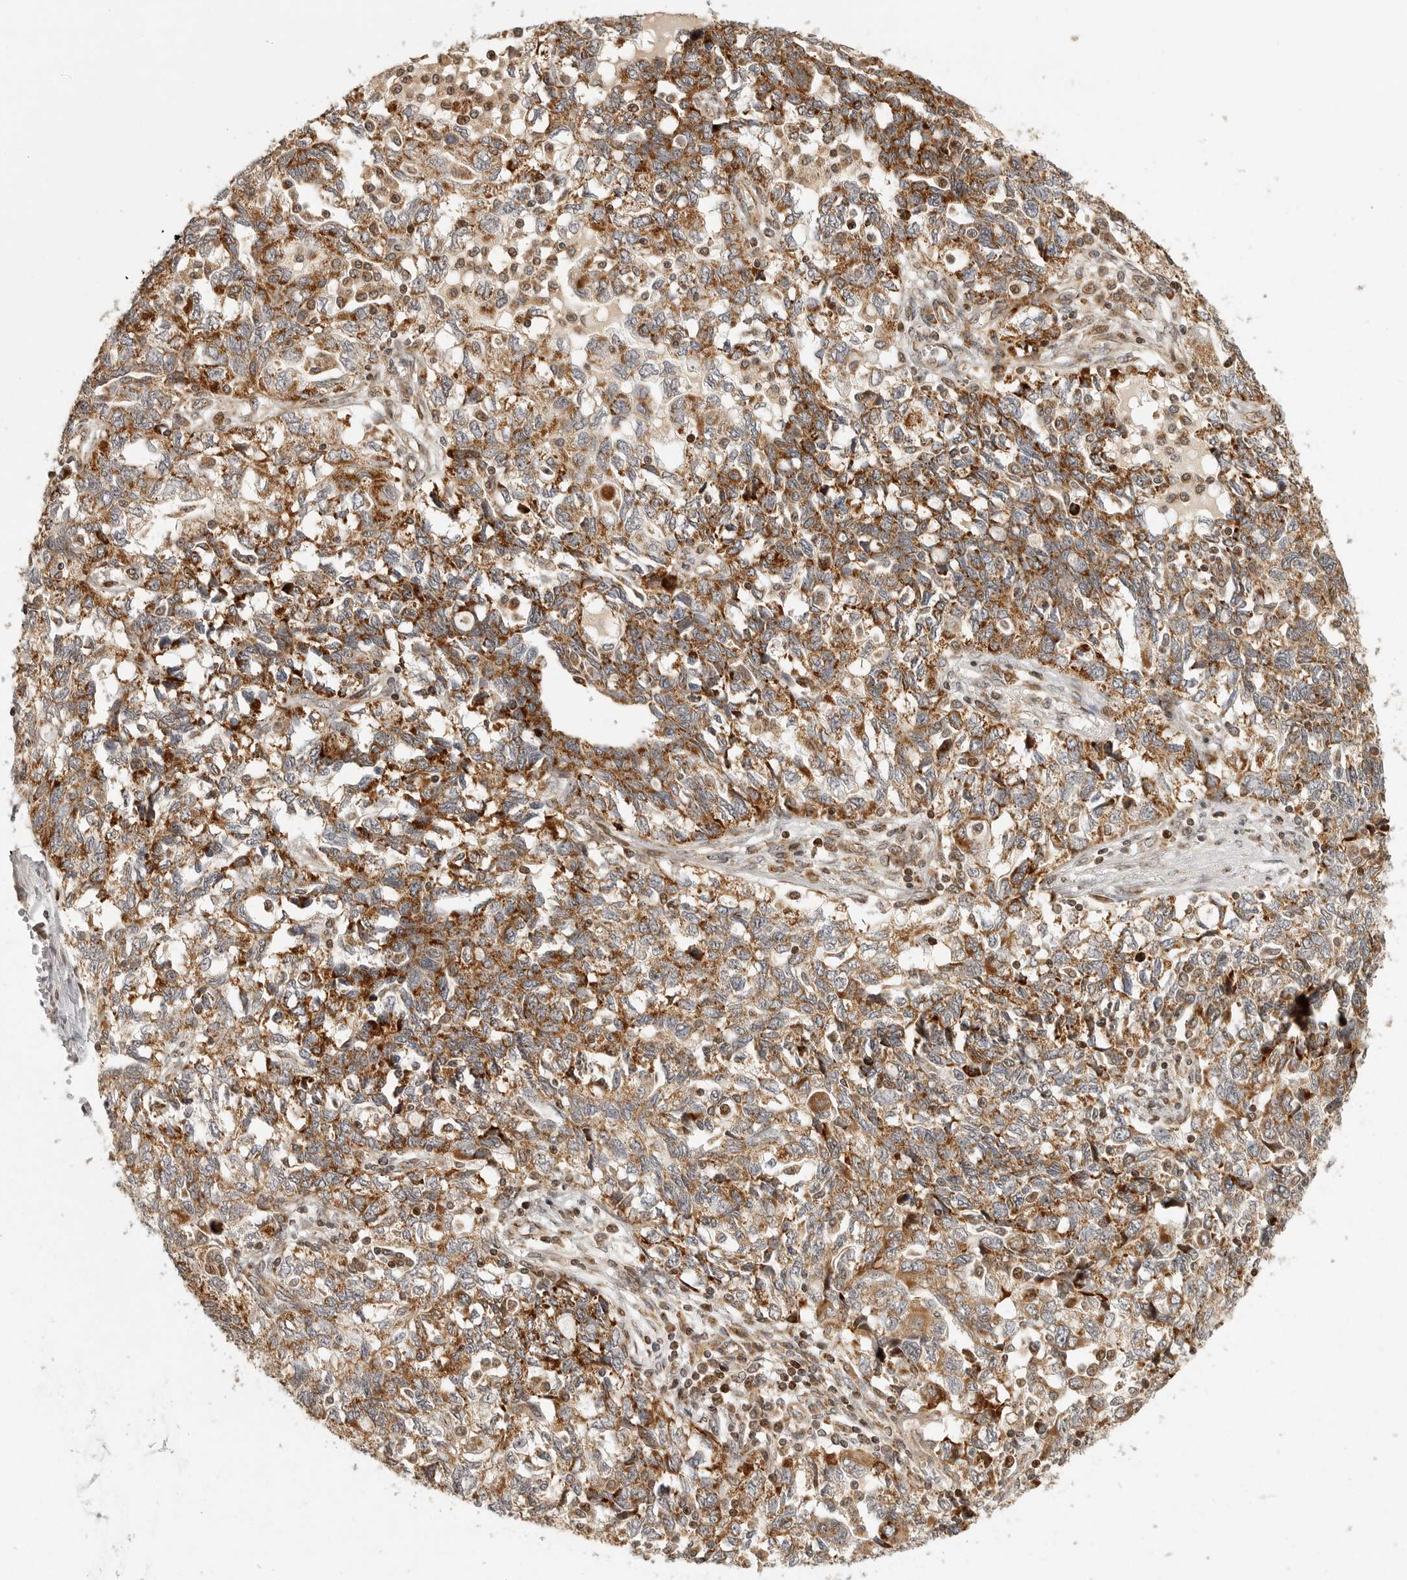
{"staining": {"intensity": "moderate", "quantity": ">75%", "location": "cytoplasmic/membranous"}, "tissue": "ovarian cancer", "cell_type": "Tumor cells", "image_type": "cancer", "snomed": [{"axis": "morphology", "description": "Carcinoma, NOS"}, {"axis": "morphology", "description": "Cystadenocarcinoma, serous, NOS"}, {"axis": "topography", "description": "Ovary"}], "caption": "Ovarian cancer was stained to show a protein in brown. There is medium levels of moderate cytoplasmic/membranous positivity in approximately >75% of tumor cells.", "gene": "NARS2", "patient": {"sex": "female", "age": 69}}